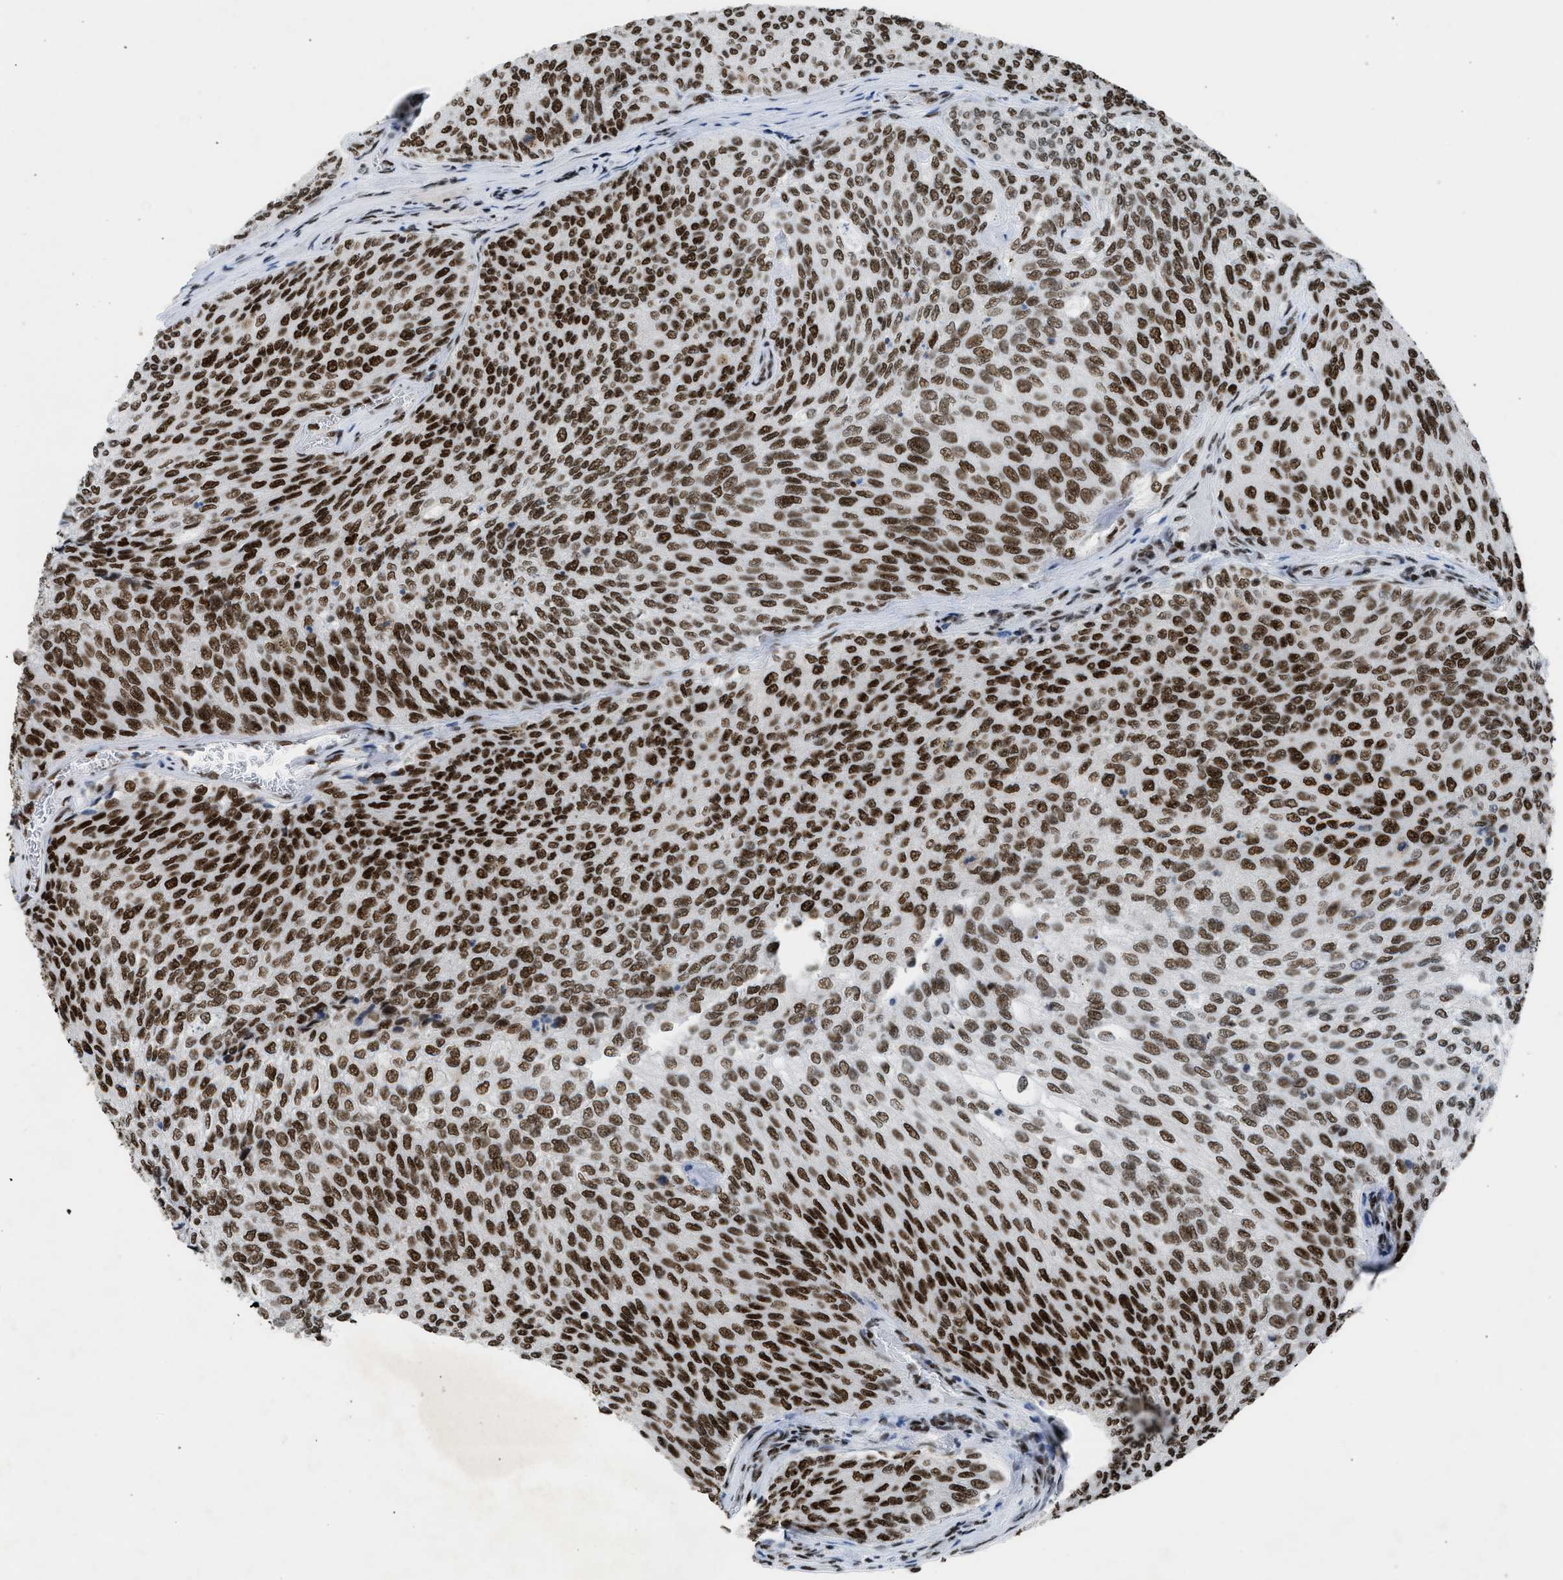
{"staining": {"intensity": "strong", "quantity": ">75%", "location": "nuclear"}, "tissue": "urothelial cancer", "cell_type": "Tumor cells", "image_type": "cancer", "snomed": [{"axis": "morphology", "description": "Urothelial carcinoma, Low grade"}, {"axis": "topography", "description": "Urinary bladder"}], "caption": "Brown immunohistochemical staining in human urothelial carcinoma (low-grade) exhibits strong nuclear staining in approximately >75% of tumor cells. Nuclei are stained in blue.", "gene": "SCAF4", "patient": {"sex": "female", "age": 79}}